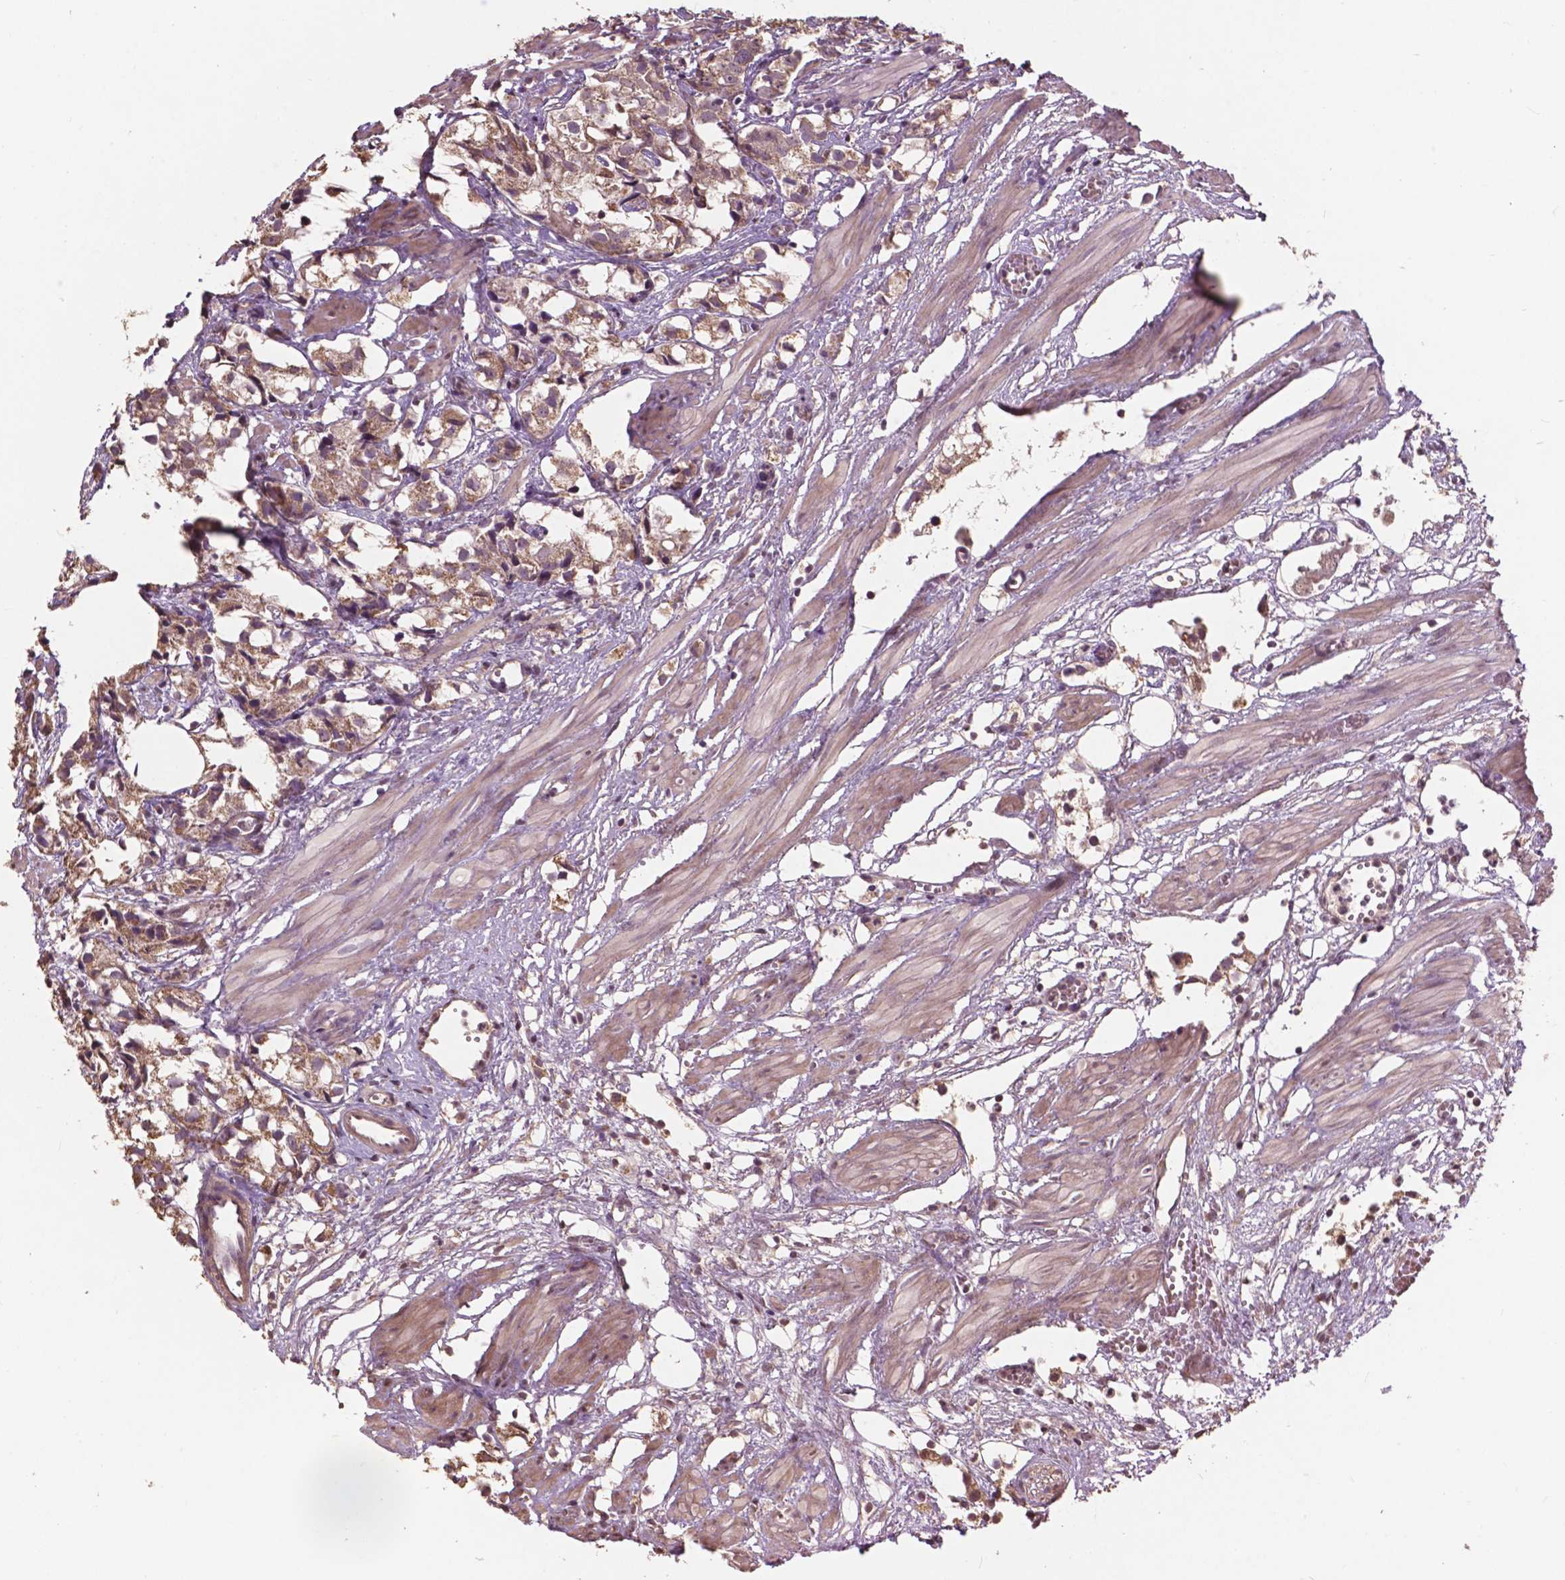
{"staining": {"intensity": "weak", "quantity": ">75%", "location": "cytoplasmic/membranous"}, "tissue": "prostate cancer", "cell_type": "Tumor cells", "image_type": "cancer", "snomed": [{"axis": "morphology", "description": "Adenocarcinoma, High grade"}, {"axis": "topography", "description": "Prostate"}], "caption": "Human adenocarcinoma (high-grade) (prostate) stained with a protein marker demonstrates weak staining in tumor cells.", "gene": "GLRA2", "patient": {"sex": "male", "age": 68}}